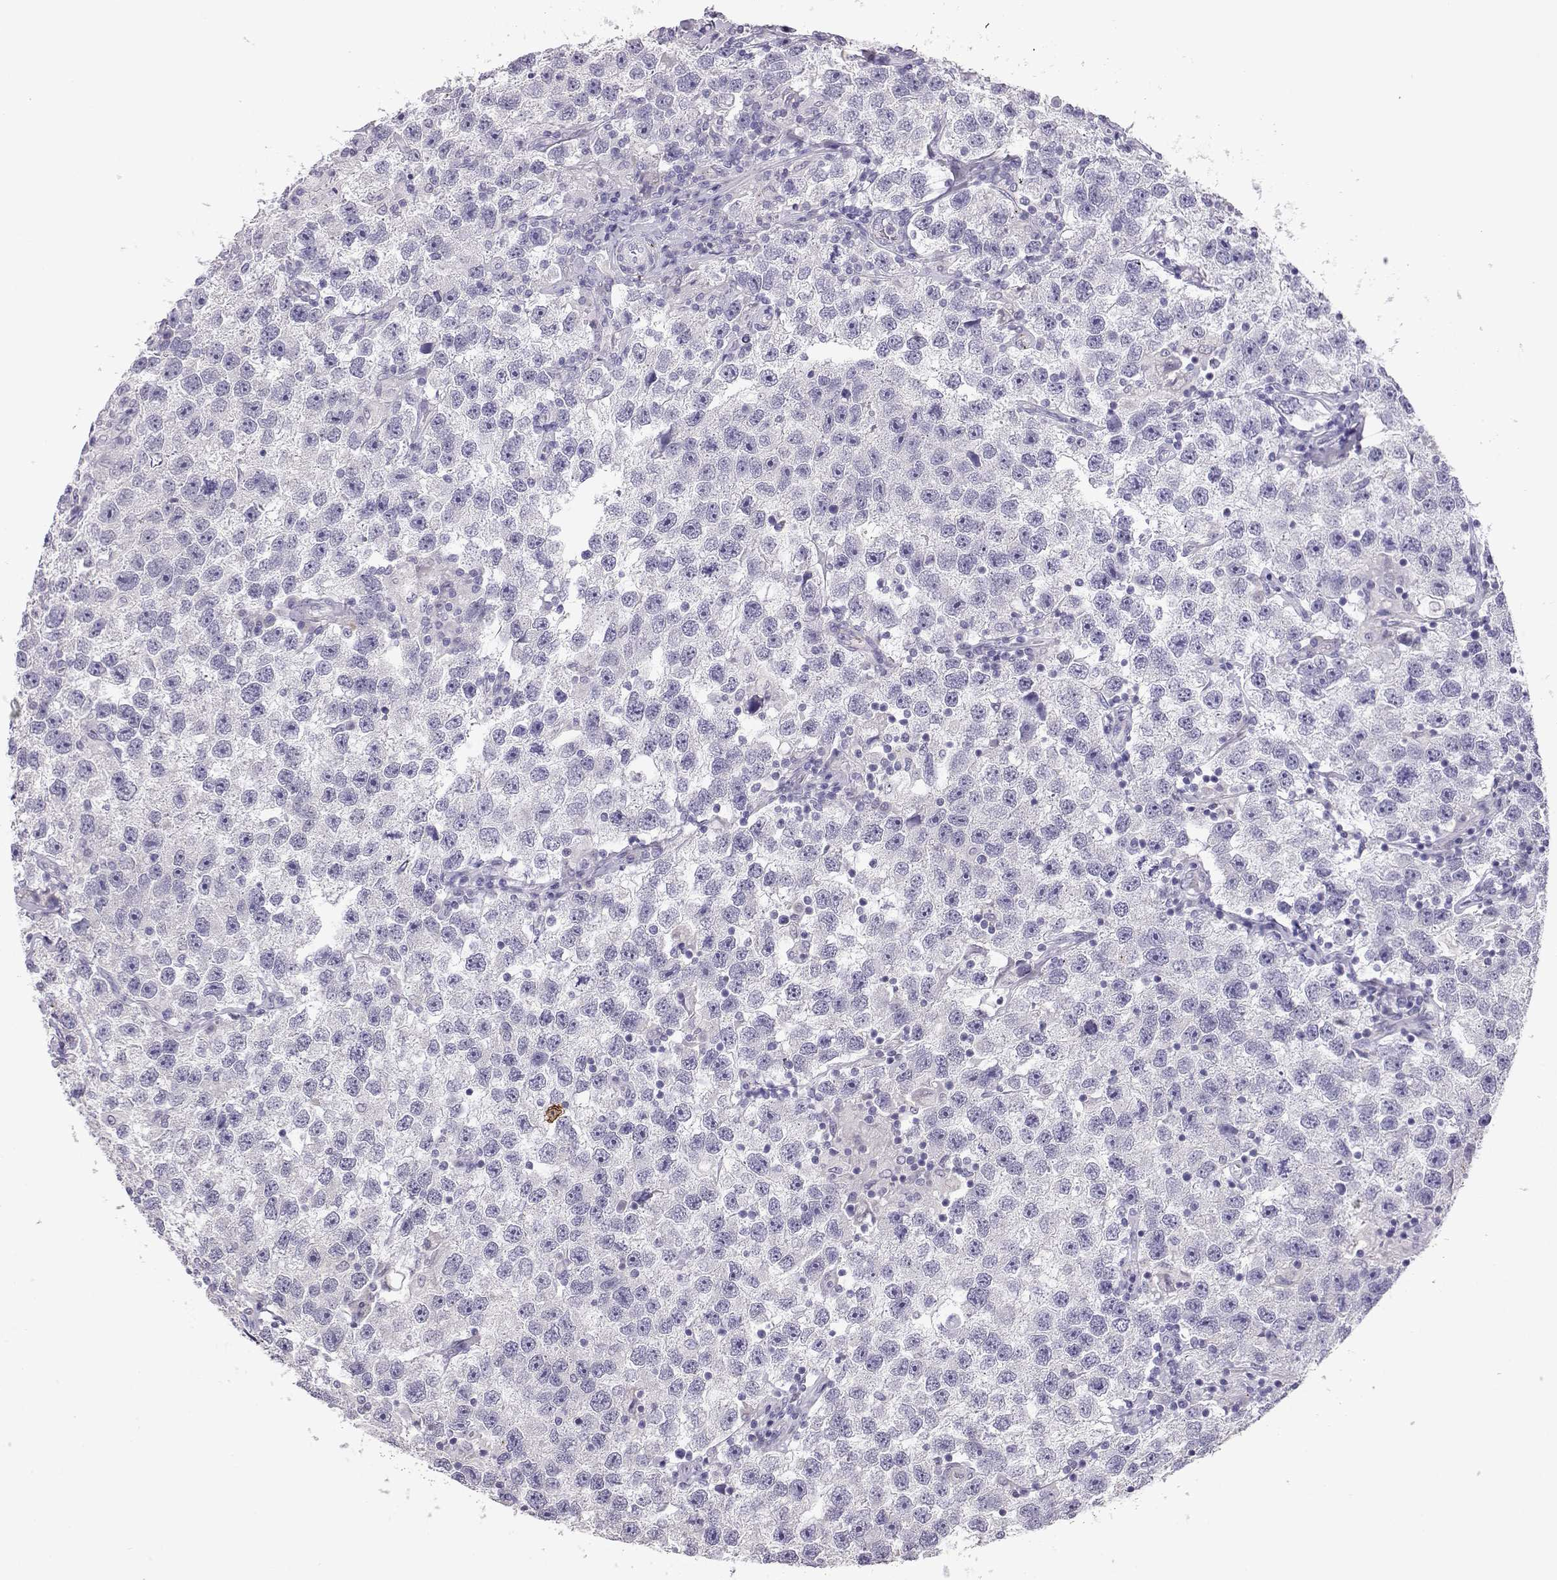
{"staining": {"intensity": "negative", "quantity": "none", "location": "none"}, "tissue": "testis cancer", "cell_type": "Tumor cells", "image_type": "cancer", "snomed": [{"axis": "morphology", "description": "Seminoma, NOS"}, {"axis": "topography", "description": "Testis"}], "caption": "Immunohistochemical staining of testis cancer shows no significant expression in tumor cells.", "gene": "ENDOU", "patient": {"sex": "male", "age": 26}}